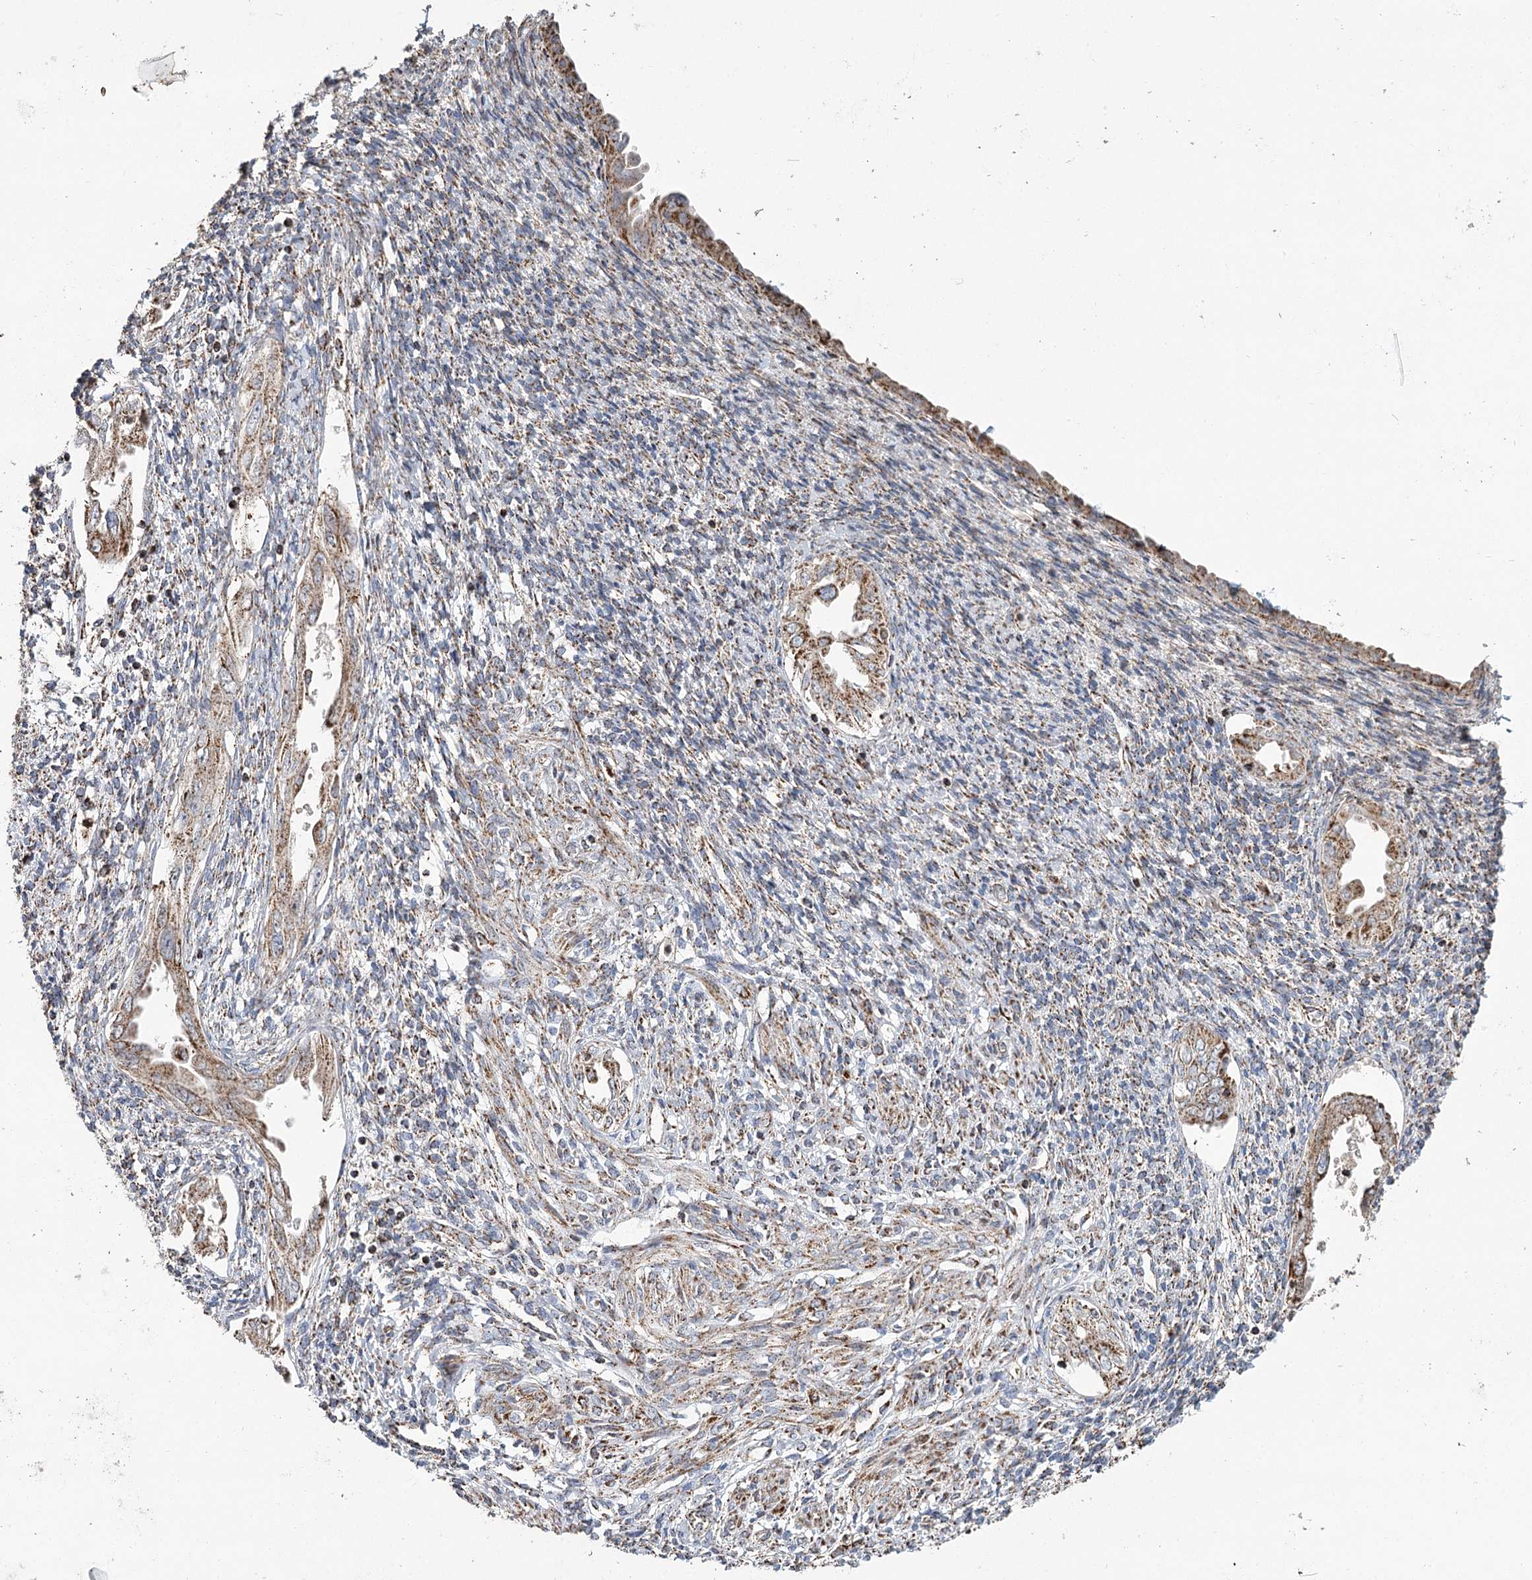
{"staining": {"intensity": "moderate", "quantity": "25%-75%", "location": "cytoplasmic/membranous"}, "tissue": "endometrium", "cell_type": "Cells in endometrial stroma", "image_type": "normal", "snomed": [{"axis": "morphology", "description": "Normal tissue, NOS"}, {"axis": "topography", "description": "Endometrium"}], "caption": "Immunohistochemical staining of benign human endometrium shows 25%-75% levels of moderate cytoplasmic/membranous protein positivity in approximately 25%-75% of cells in endometrial stroma.", "gene": "RANBP3L", "patient": {"sex": "female", "age": 66}}